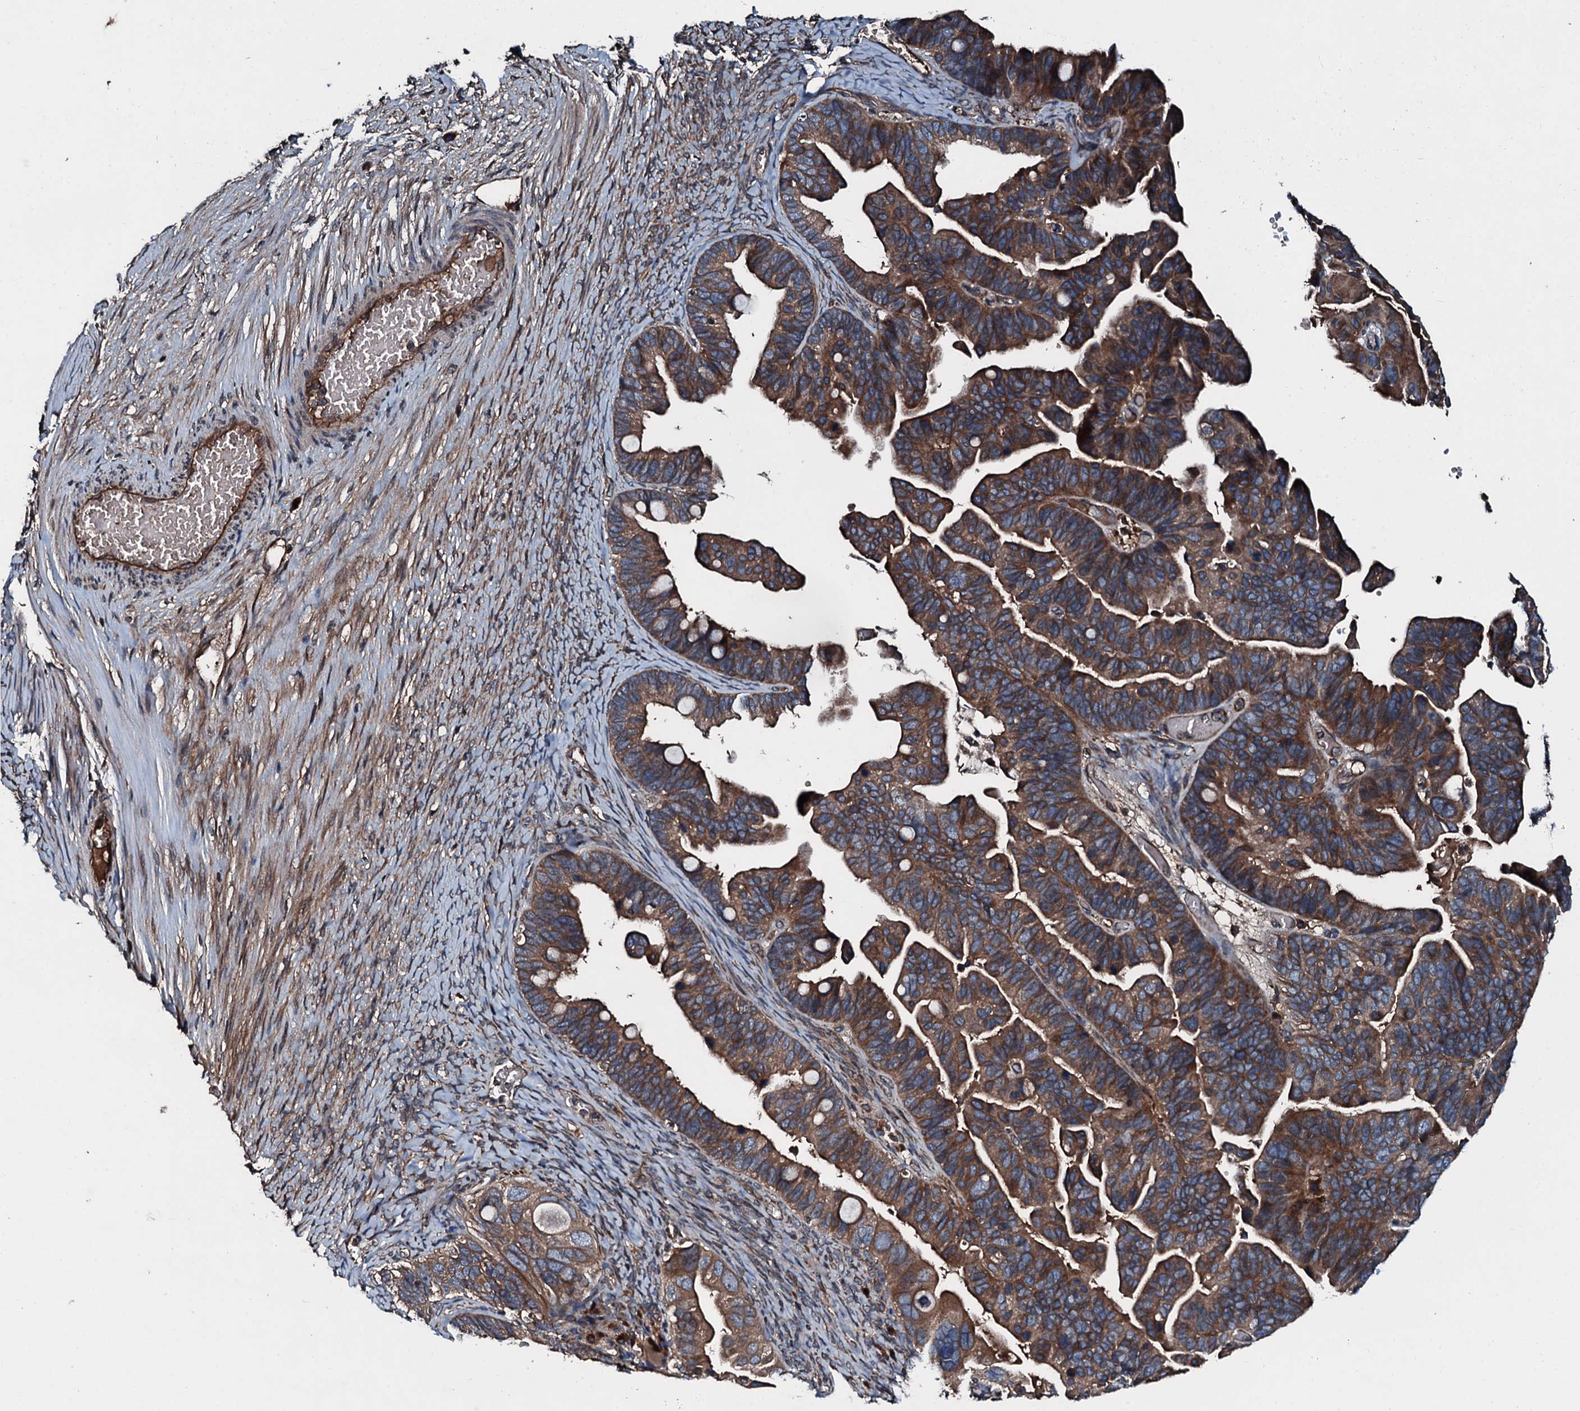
{"staining": {"intensity": "strong", "quantity": ">75%", "location": "cytoplasmic/membranous"}, "tissue": "ovarian cancer", "cell_type": "Tumor cells", "image_type": "cancer", "snomed": [{"axis": "morphology", "description": "Cystadenocarcinoma, serous, NOS"}, {"axis": "topography", "description": "Ovary"}], "caption": "There is high levels of strong cytoplasmic/membranous staining in tumor cells of serous cystadenocarcinoma (ovarian), as demonstrated by immunohistochemical staining (brown color).", "gene": "AARS1", "patient": {"sex": "female", "age": 56}}